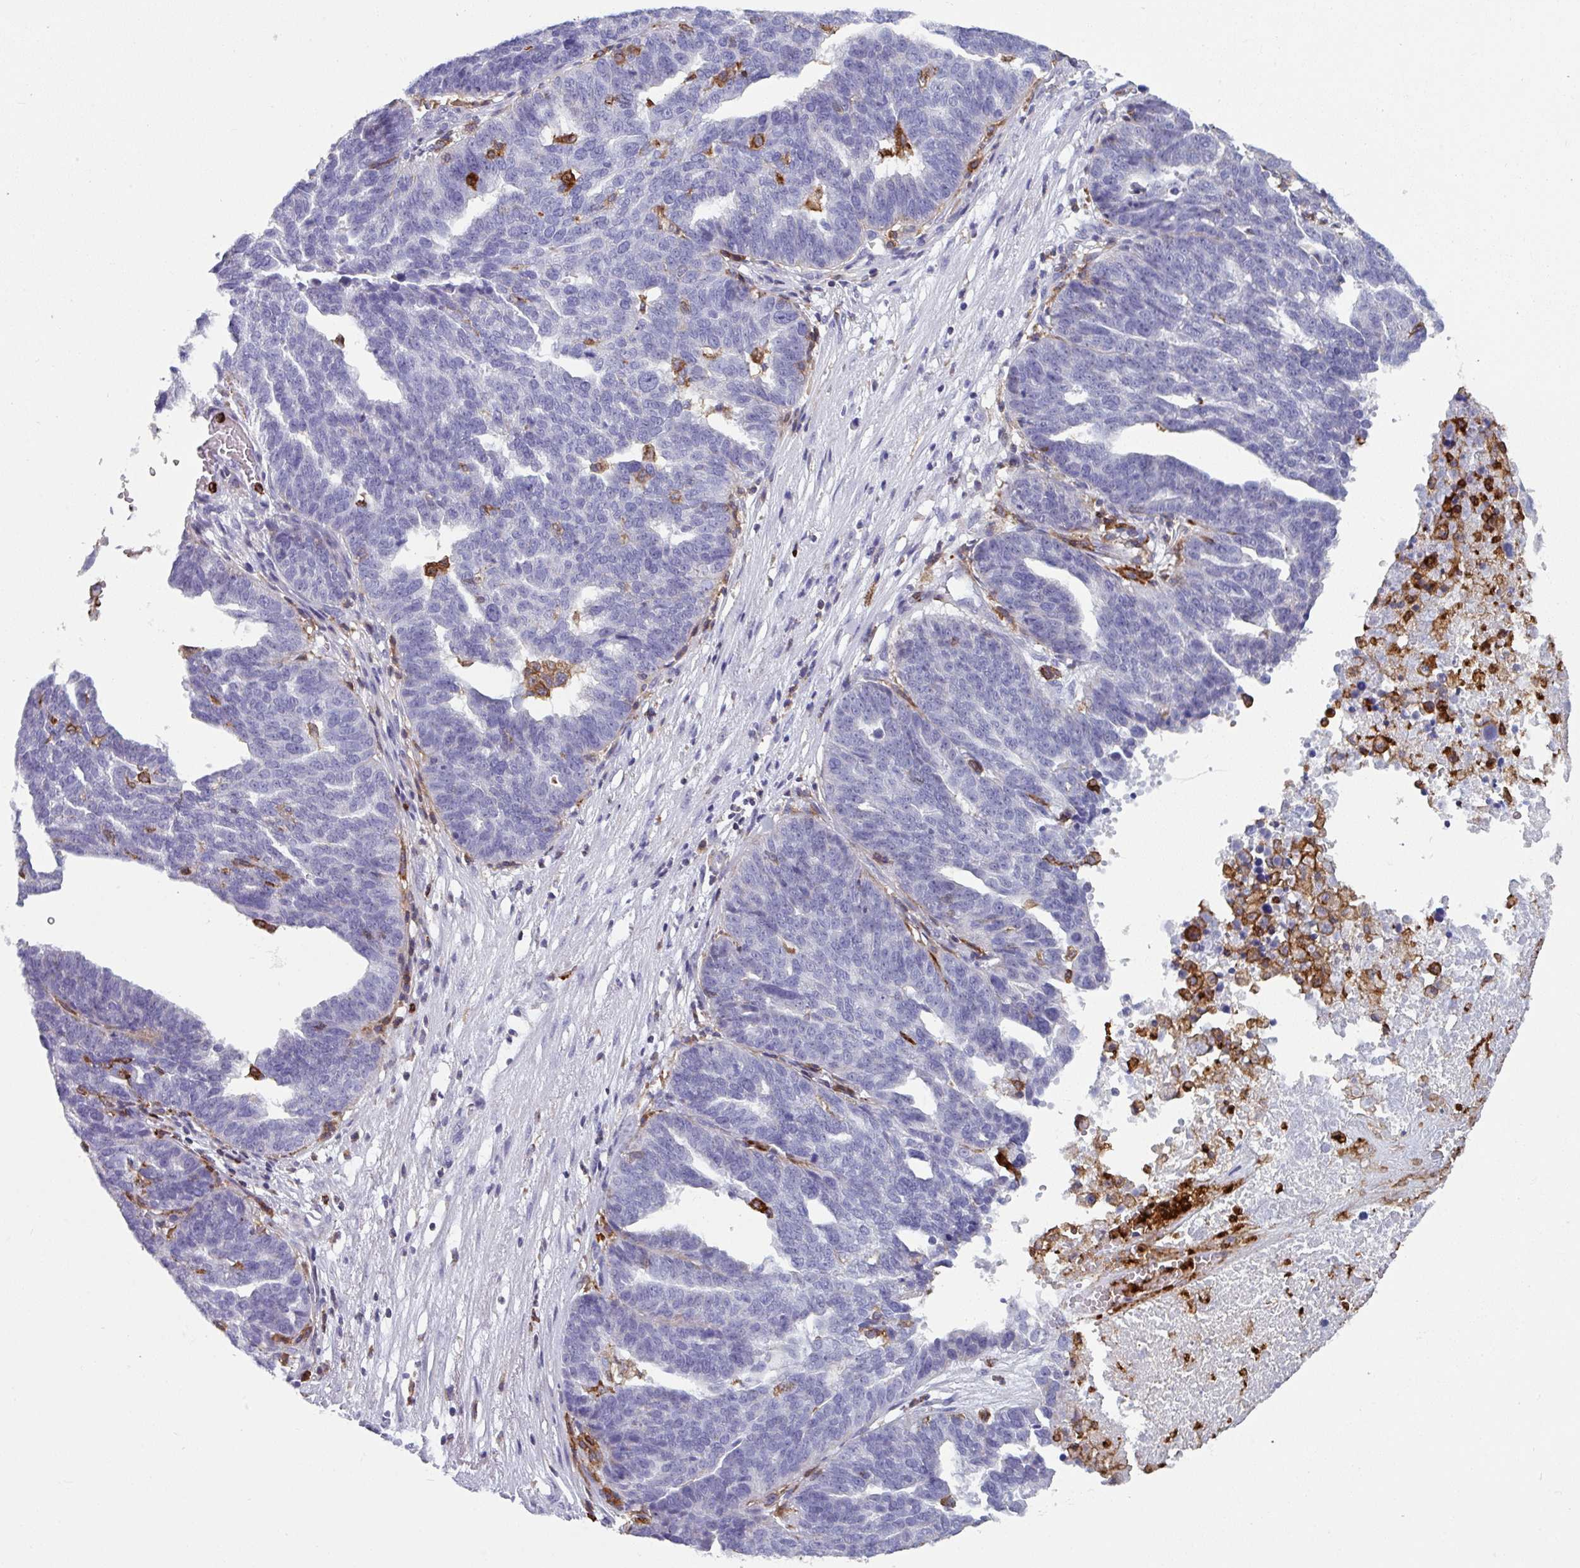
{"staining": {"intensity": "negative", "quantity": "none", "location": "none"}, "tissue": "ovarian cancer", "cell_type": "Tumor cells", "image_type": "cancer", "snomed": [{"axis": "morphology", "description": "Cystadenocarcinoma, serous, NOS"}, {"axis": "topography", "description": "Ovary"}], "caption": "This is a micrograph of immunohistochemistry staining of serous cystadenocarcinoma (ovarian), which shows no expression in tumor cells.", "gene": "EXOSC5", "patient": {"sex": "female", "age": 59}}